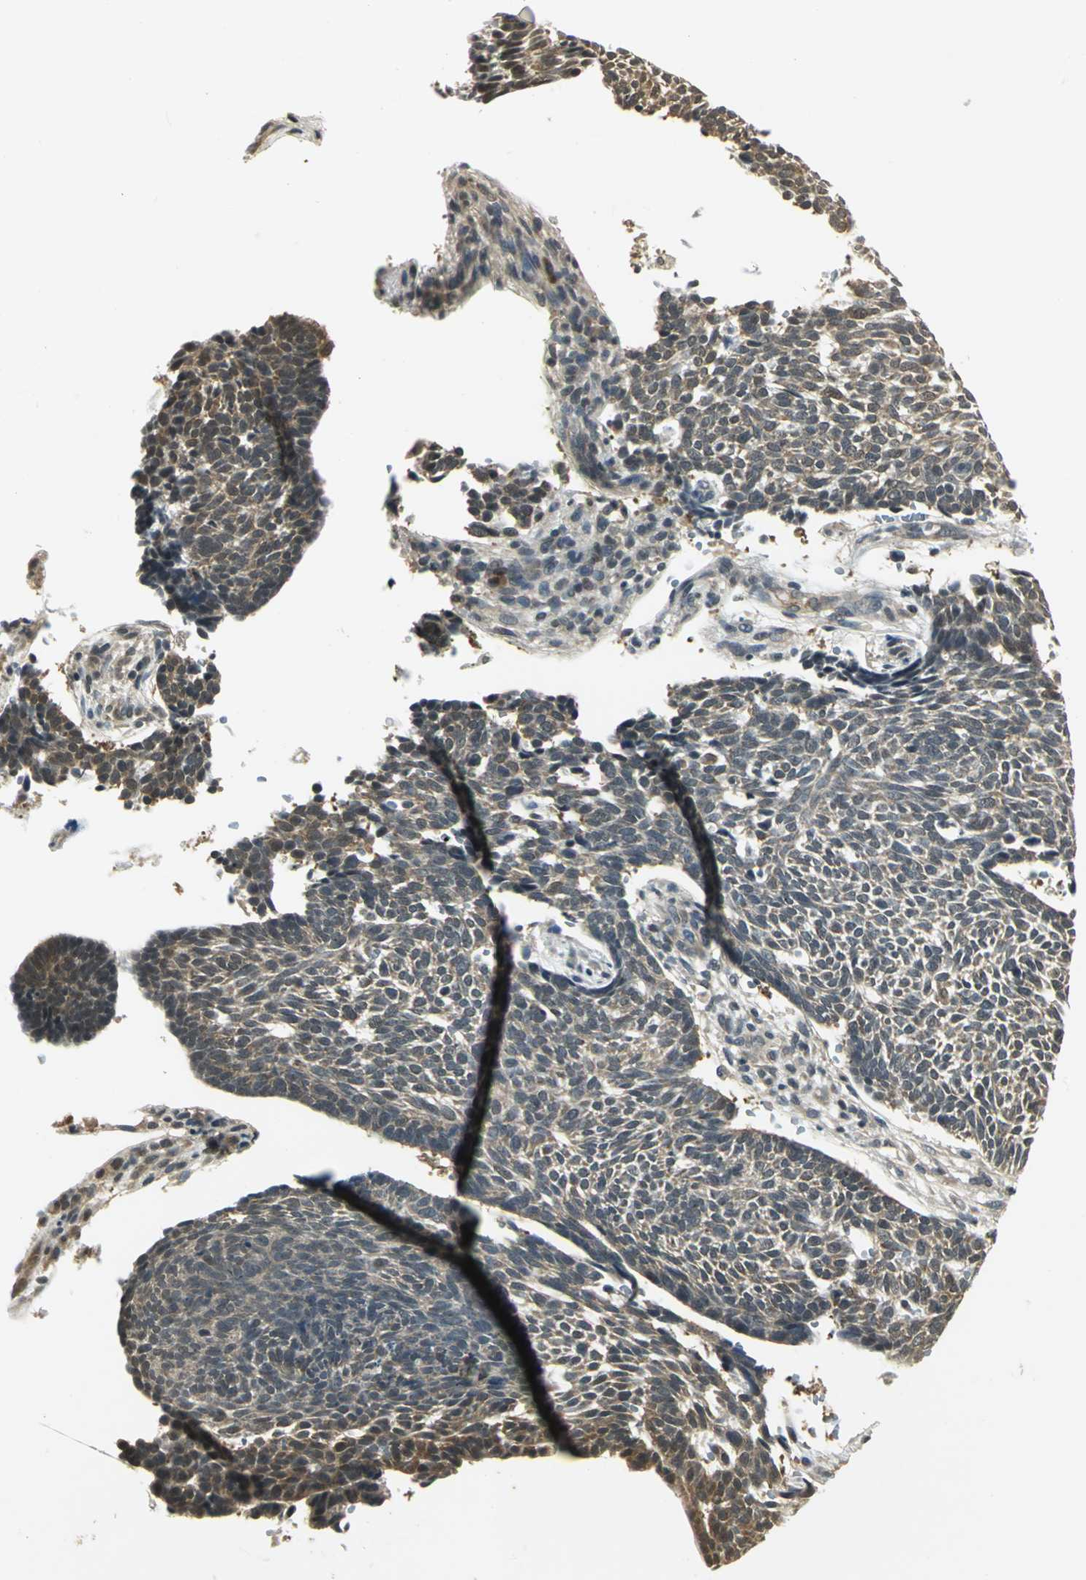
{"staining": {"intensity": "weak", "quantity": ">75%", "location": "cytoplasmic/membranous"}, "tissue": "skin cancer", "cell_type": "Tumor cells", "image_type": "cancer", "snomed": [{"axis": "morphology", "description": "Normal tissue, NOS"}, {"axis": "morphology", "description": "Basal cell carcinoma"}, {"axis": "topography", "description": "Skin"}], "caption": "The histopathology image displays immunohistochemical staining of skin cancer. There is weak cytoplasmic/membranous positivity is seen in approximately >75% of tumor cells.", "gene": "CDC34", "patient": {"sex": "male", "age": 87}}